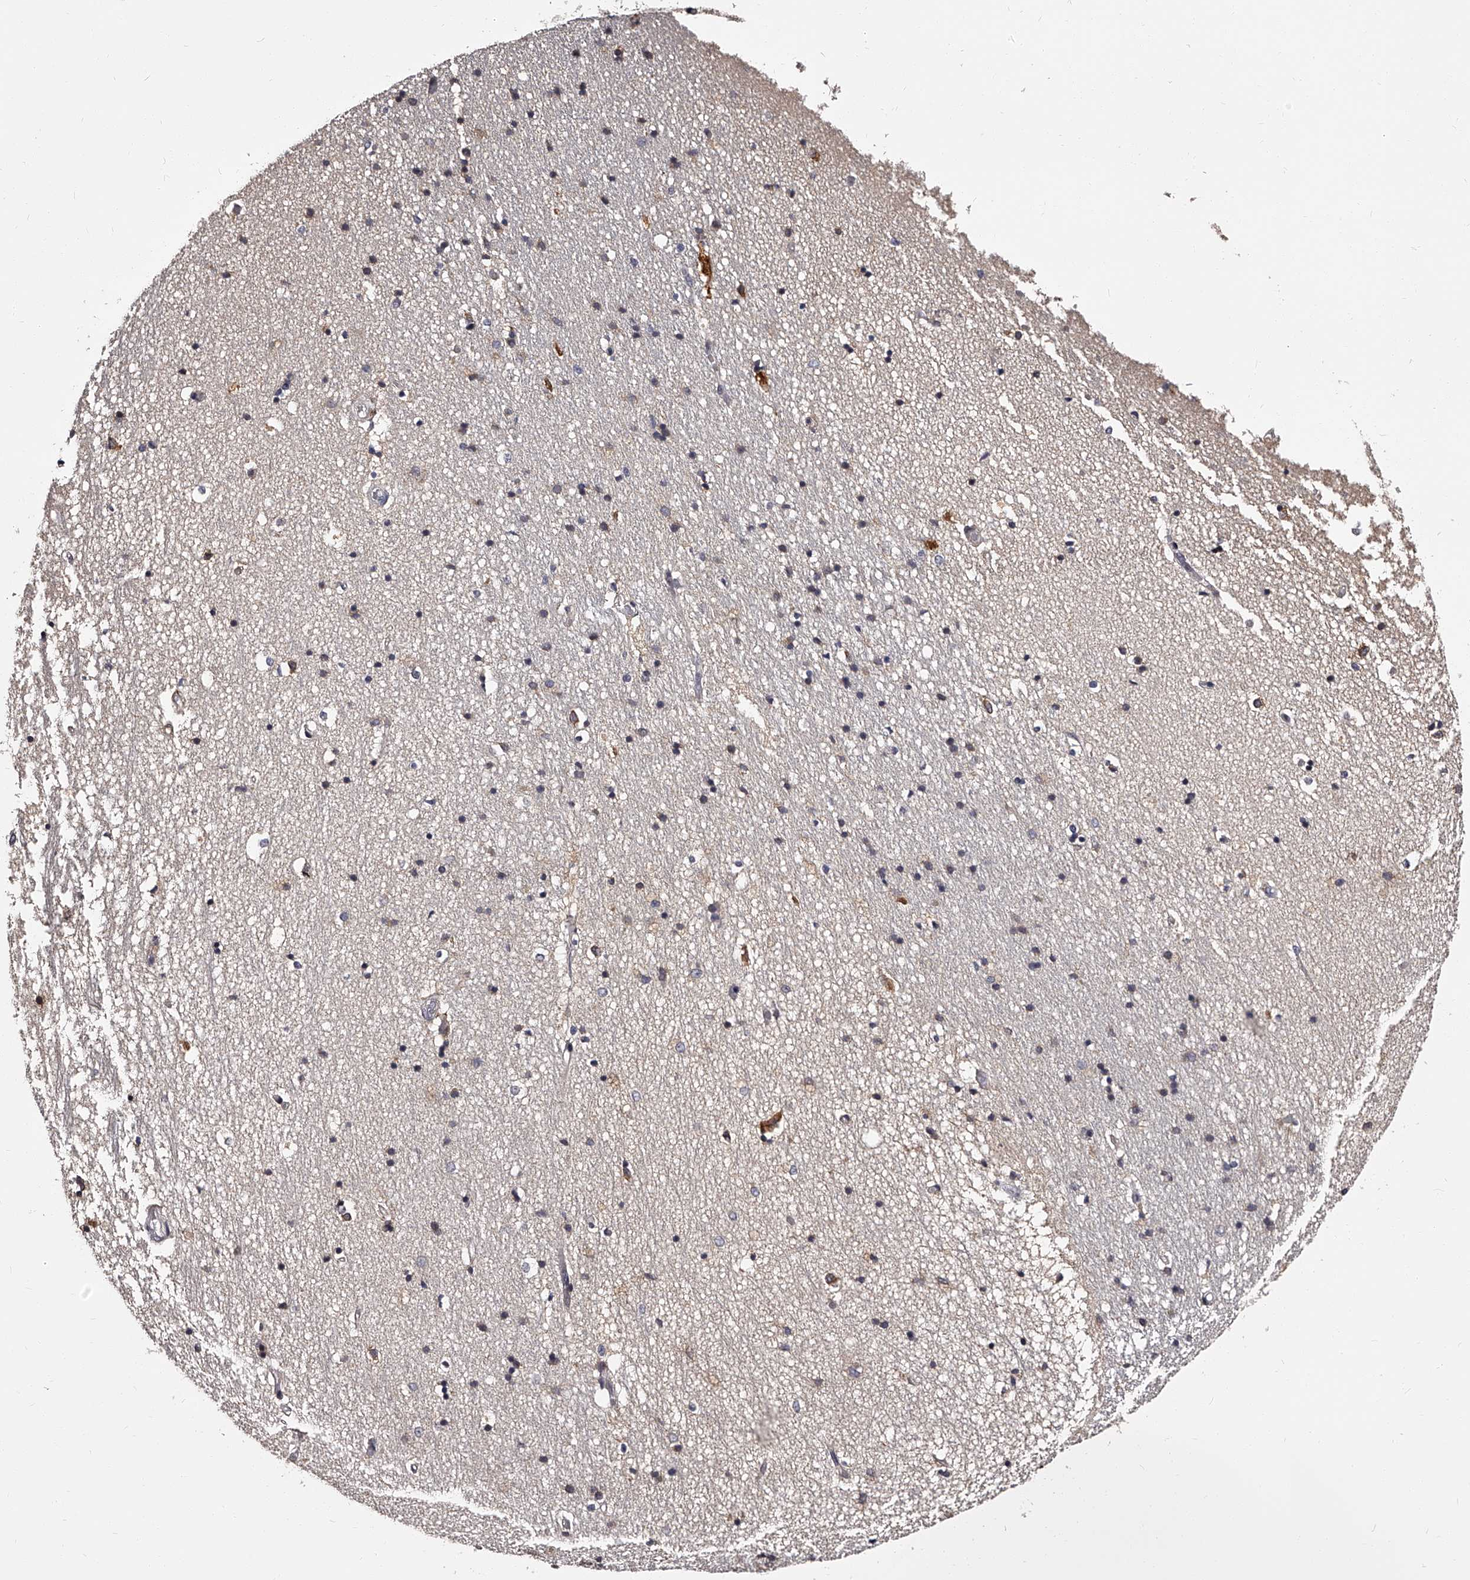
{"staining": {"intensity": "moderate", "quantity": "<25%", "location": "cytoplasmic/membranous"}, "tissue": "hippocampus", "cell_type": "Glial cells", "image_type": "normal", "snomed": [{"axis": "morphology", "description": "Normal tissue, NOS"}, {"axis": "topography", "description": "Hippocampus"}], "caption": "Hippocampus was stained to show a protein in brown. There is low levels of moderate cytoplasmic/membranous positivity in approximately <25% of glial cells. (Stains: DAB (3,3'-diaminobenzidine) in brown, nuclei in blue, Microscopy: brightfield microscopy at high magnification).", "gene": "RSC1A1", "patient": {"sex": "male", "age": 45}}